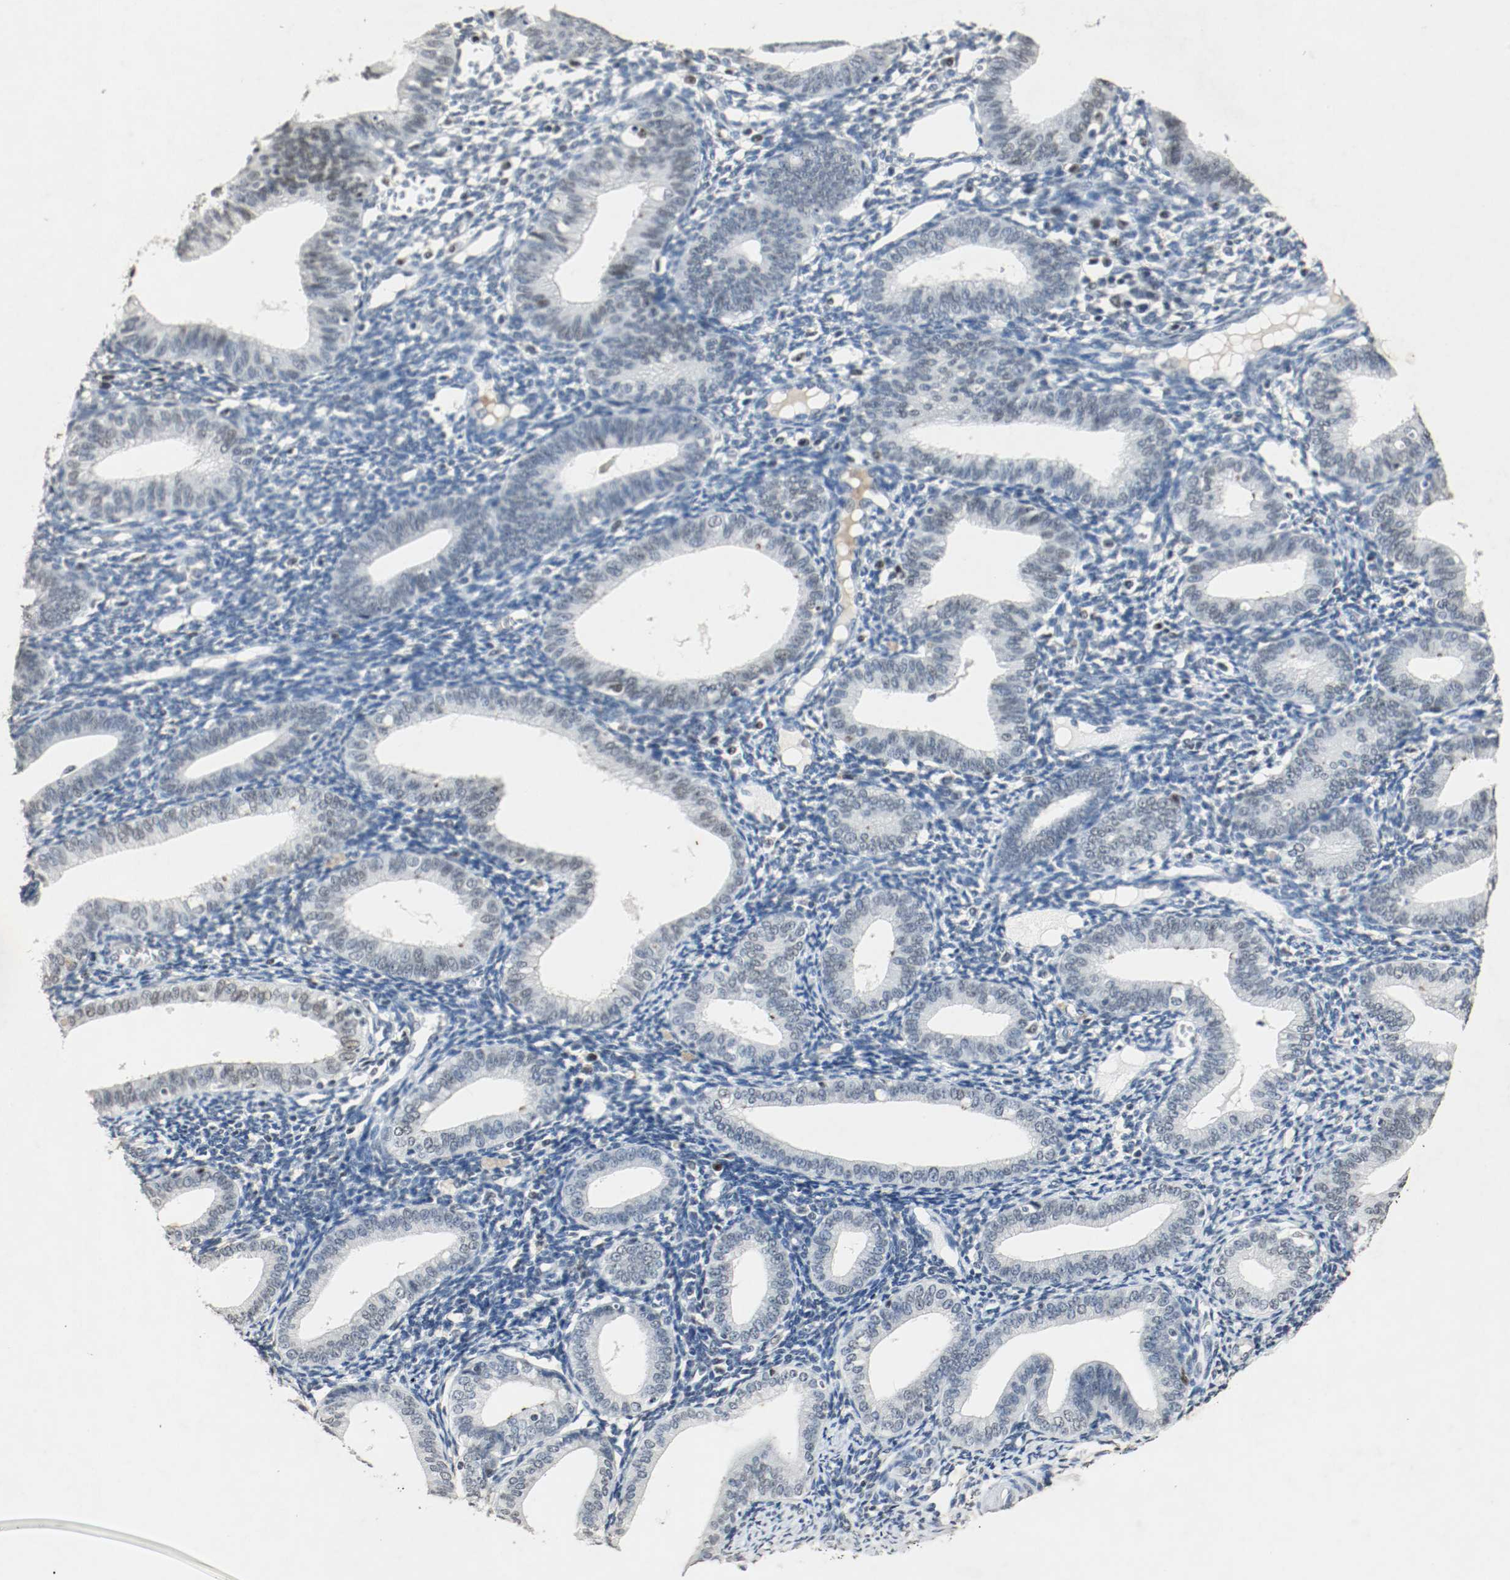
{"staining": {"intensity": "moderate", "quantity": "<25%", "location": "nuclear"}, "tissue": "endometrium", "cell_type": "Cells in endometrial stroma", "image_type": "normal", "snomed": [{"axis": "morphology", "description": "Normal tissue, NOS"}, {"axis": "topography", "description": "Endometrium"}], "caption": "Protein staining of unremarkable endometrium exhibits moderate nuclear expression in about <25% of cells in endometrial stroma.", "gene": "DNMT1", "patient": {"sex": "female", "age": 61}}